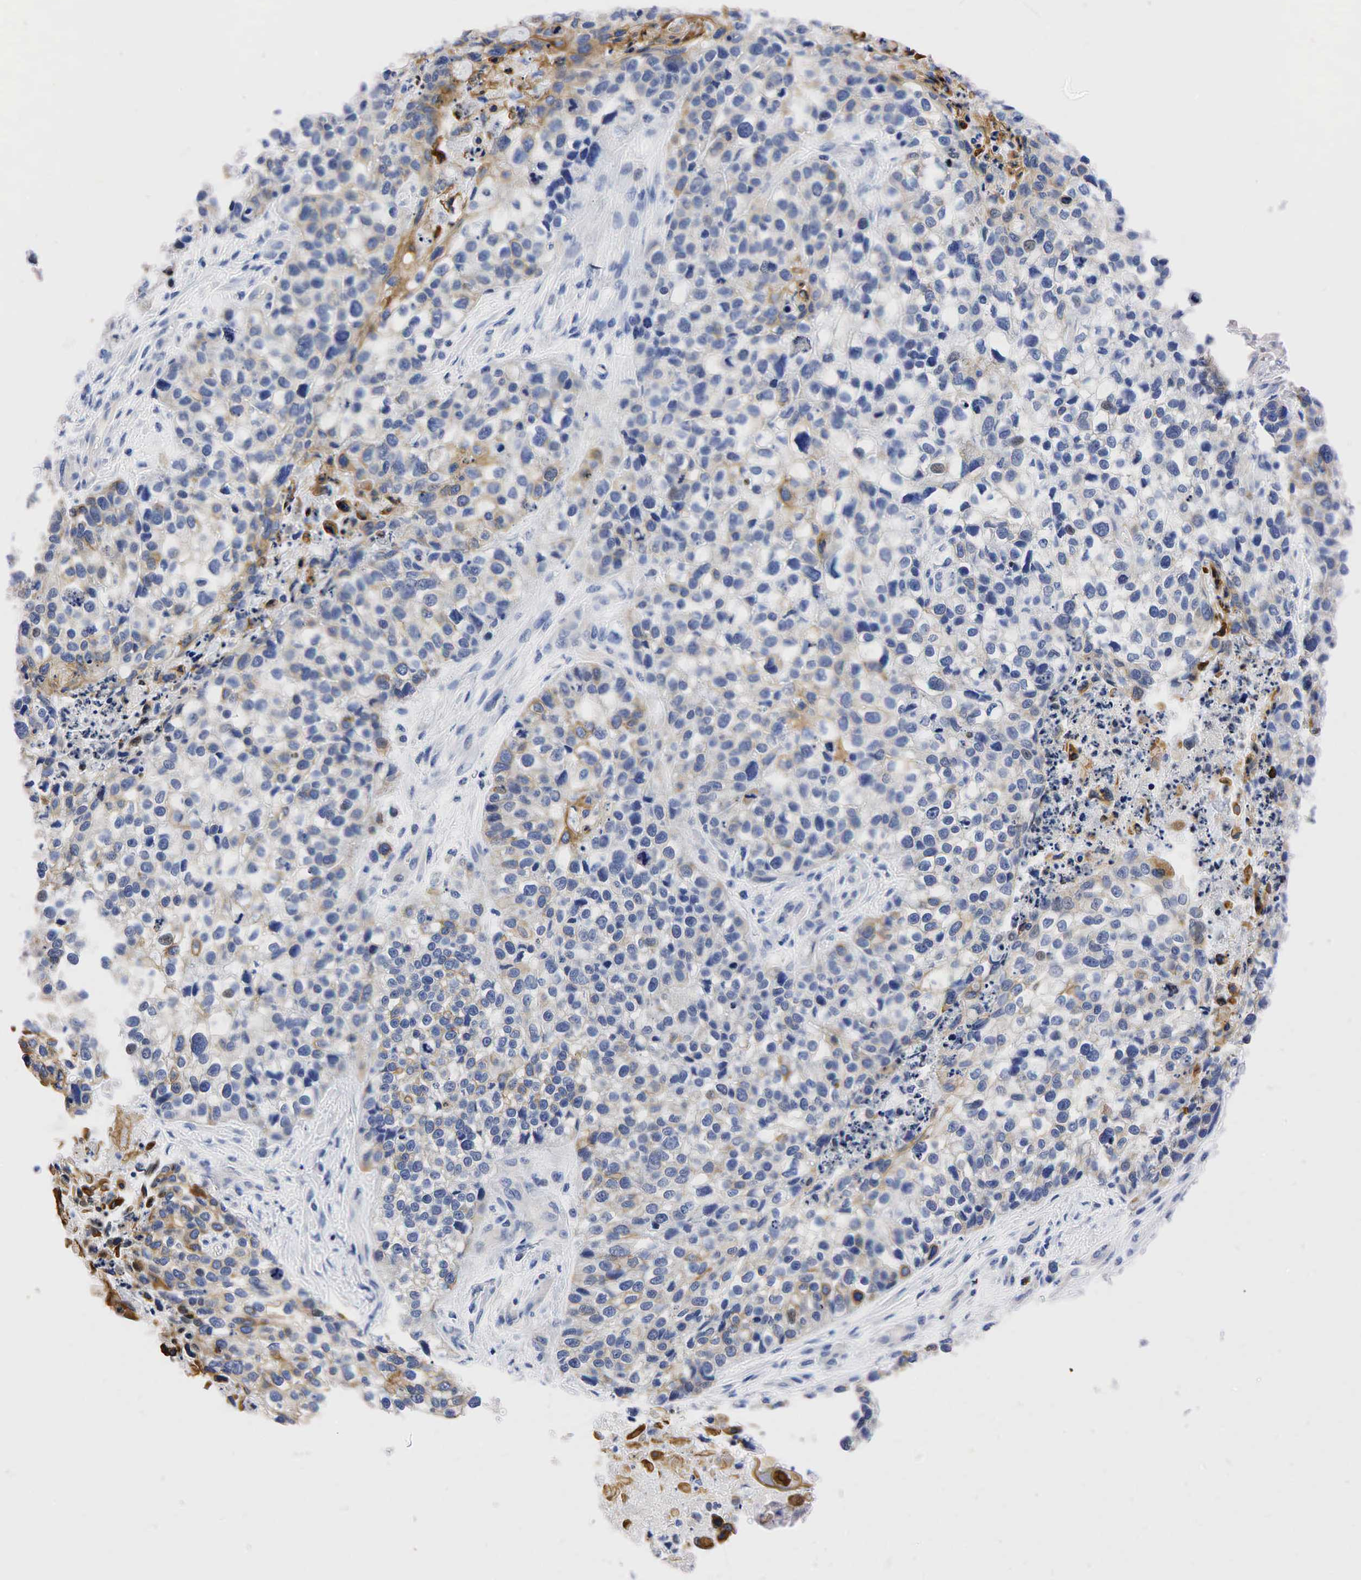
{"staining": {"intensity": "weak", "quantity": "<25%", "location": "cytoplasmic/membranous"}, "tissue": "lung cancer", "cell_type": "Tumor cells", "image_type": "cancer", "snomed": [{"axis": "morphology", "description": "Squamous cell carcinoma, NOS"}, {"axis": "topography", "description": "Lymph node"}, {"axis": "topography", "description": "Lung"}], "caption": "Tumor cells show no significant expression in lung squamous cell carcinoma.", "gene": "PGR", "patient": {"sex": "male", "age": 74}}